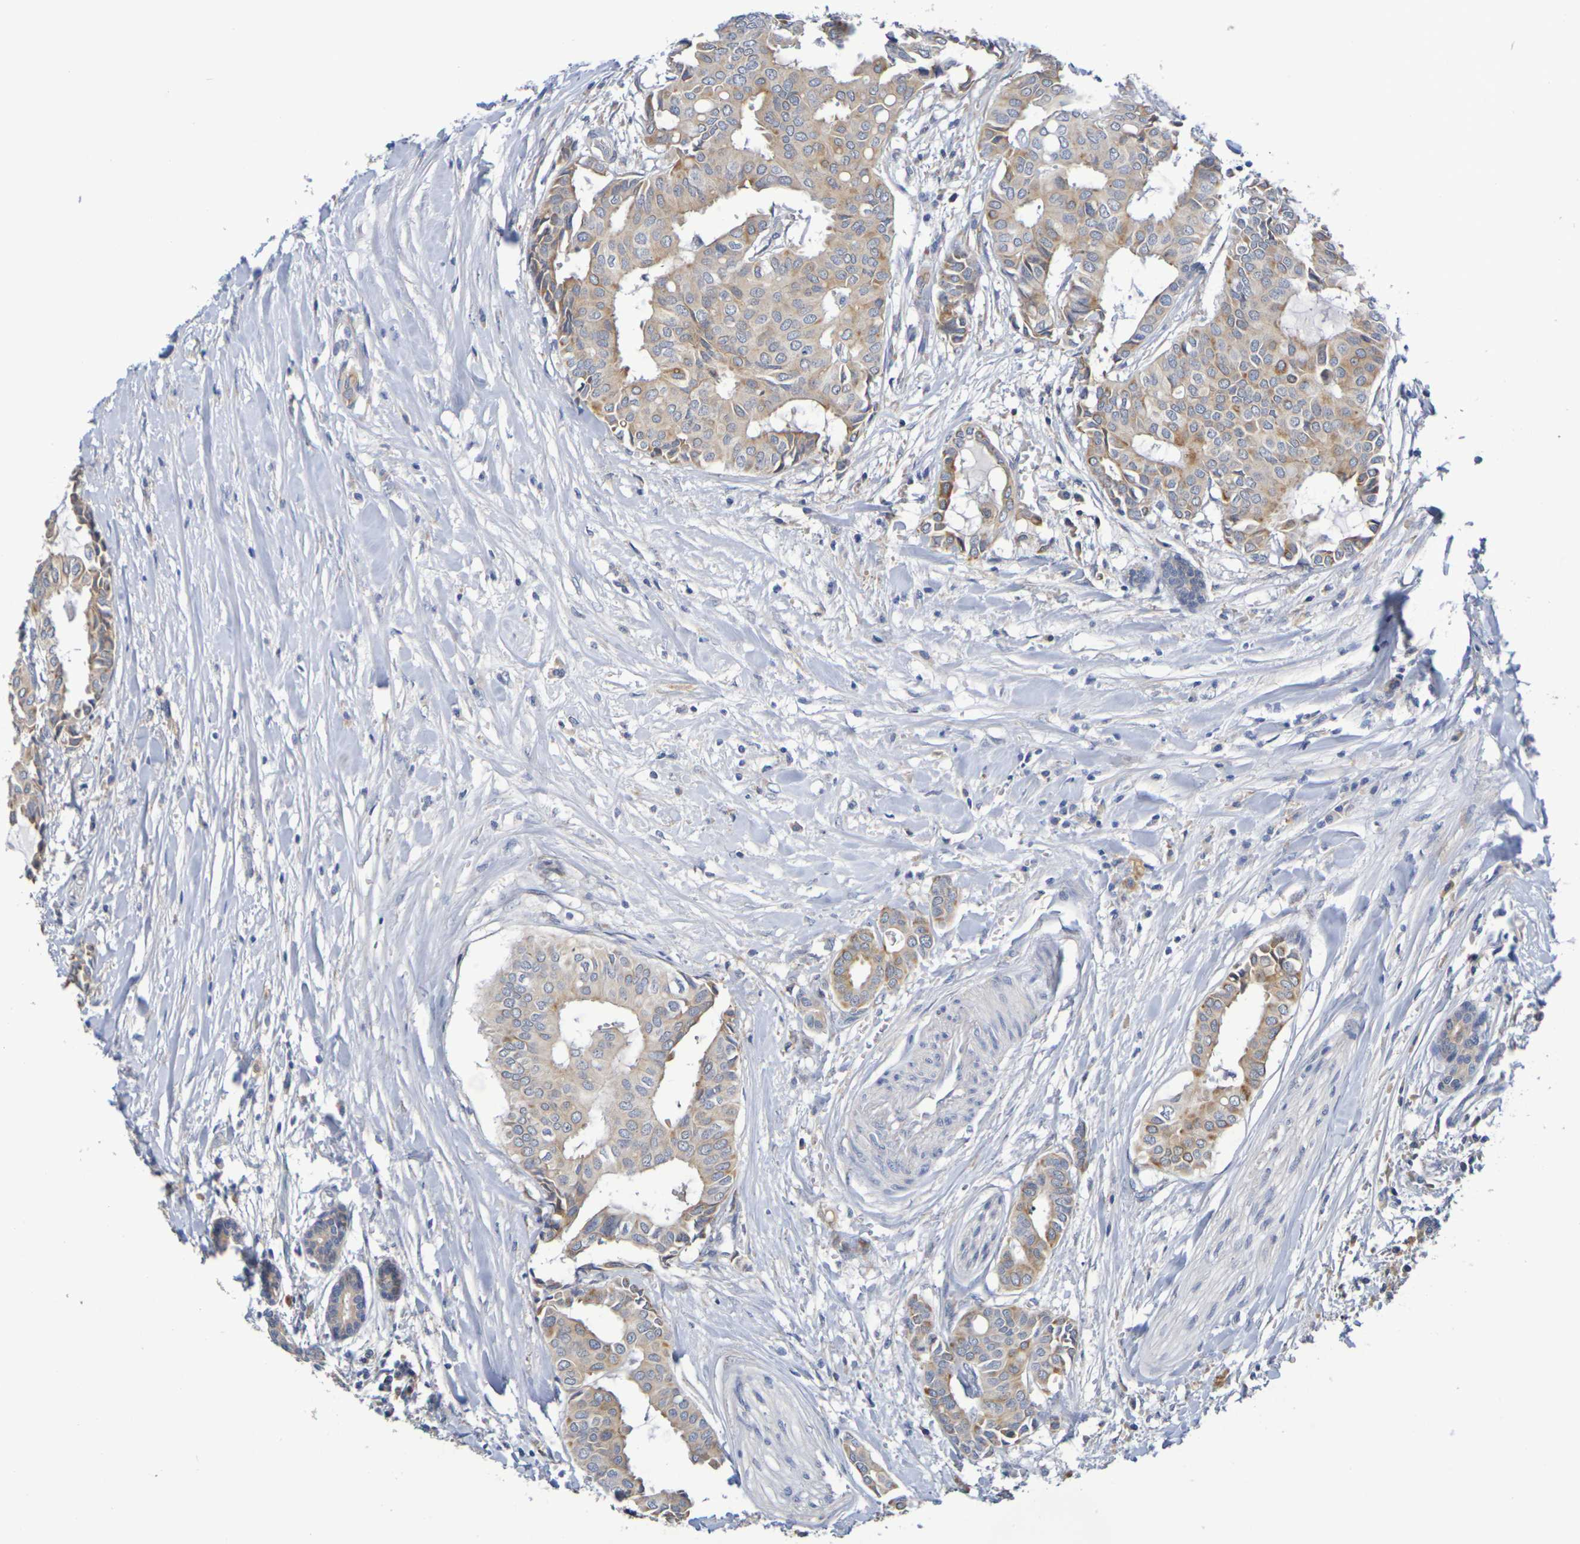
{"staining": {"intensity": "weak", "quantity": ">75%", "location": "cytoplasmic/membranous"}, "tissue": "head and neck cancer", "cell_type": "Tumor cells", "image_type": "cancer", "snomed": [{"axis": "morphology", "description": "Adenocarcinoma, NOS"}, {"axis": "topography", "description": "Salivary gland"}, {"axis": "topography", "description": "Head-Neck"}], "caption": "Protein expression analysis of human head and neck adenocarcinoma reveals weak cytoplasmic/membranous positivity in approximately >75% of tumor cells.", "gene": "SDC4", "patient": {"sex": "female", "age": 59}}